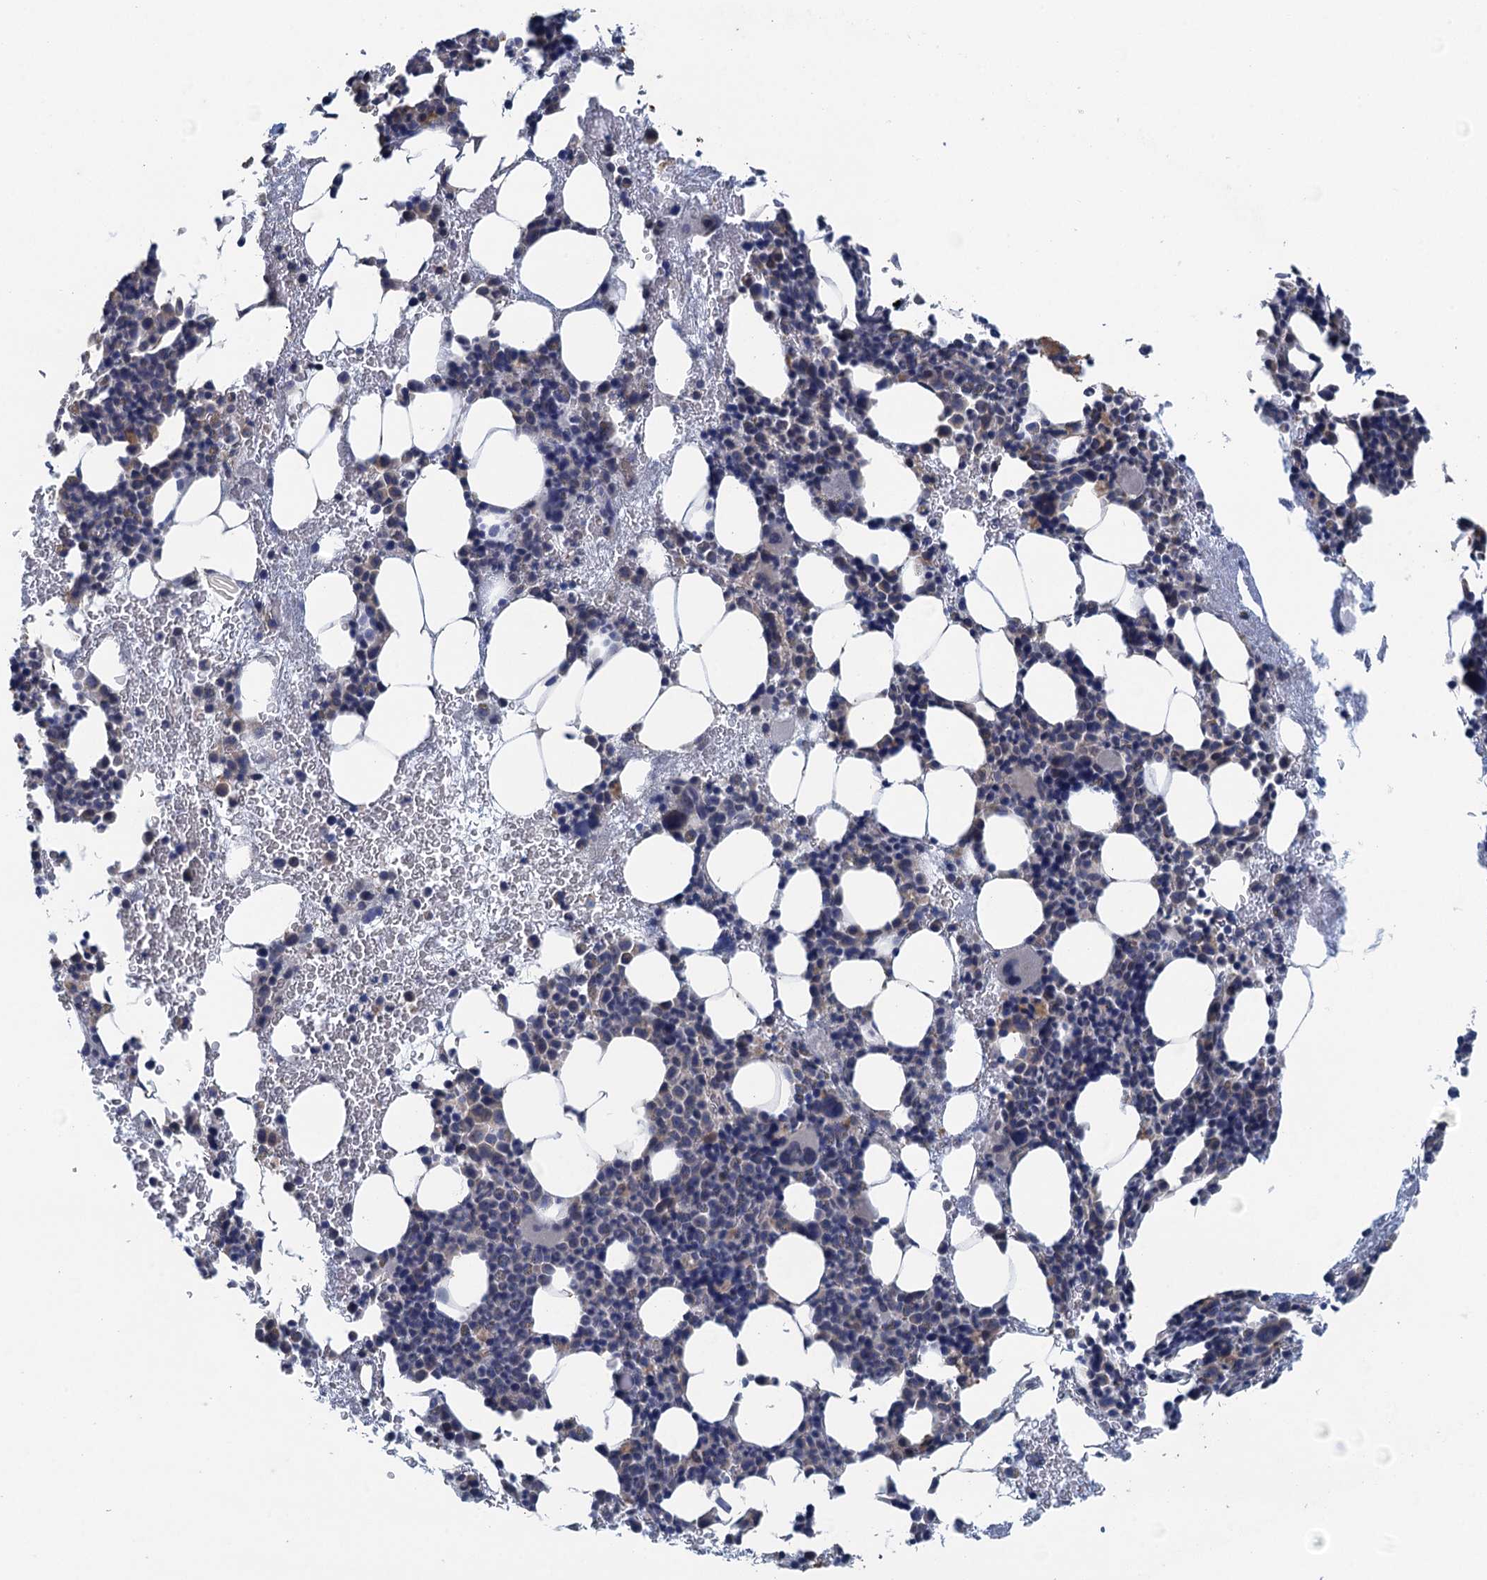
{"staining": {"intensity": "weak", "quantity": "<25%", "location": "cytoplasmic/membranous"}, "tissue": "bone marrow", "cell_type": "Hematopoietic cells", "image_type": "normal", "snomed": [{"axis": "morphology", "description": "Normal tissue, NOS"}, {"axis": "topography", "description": "Bone marrow"}], "caption": "Bone marrow stained for a protein using immunohistochemistry reveals no positivity hematopoietic cells.", "gene": "CTU2", "patient": {"sex": "female", "age": 37}}